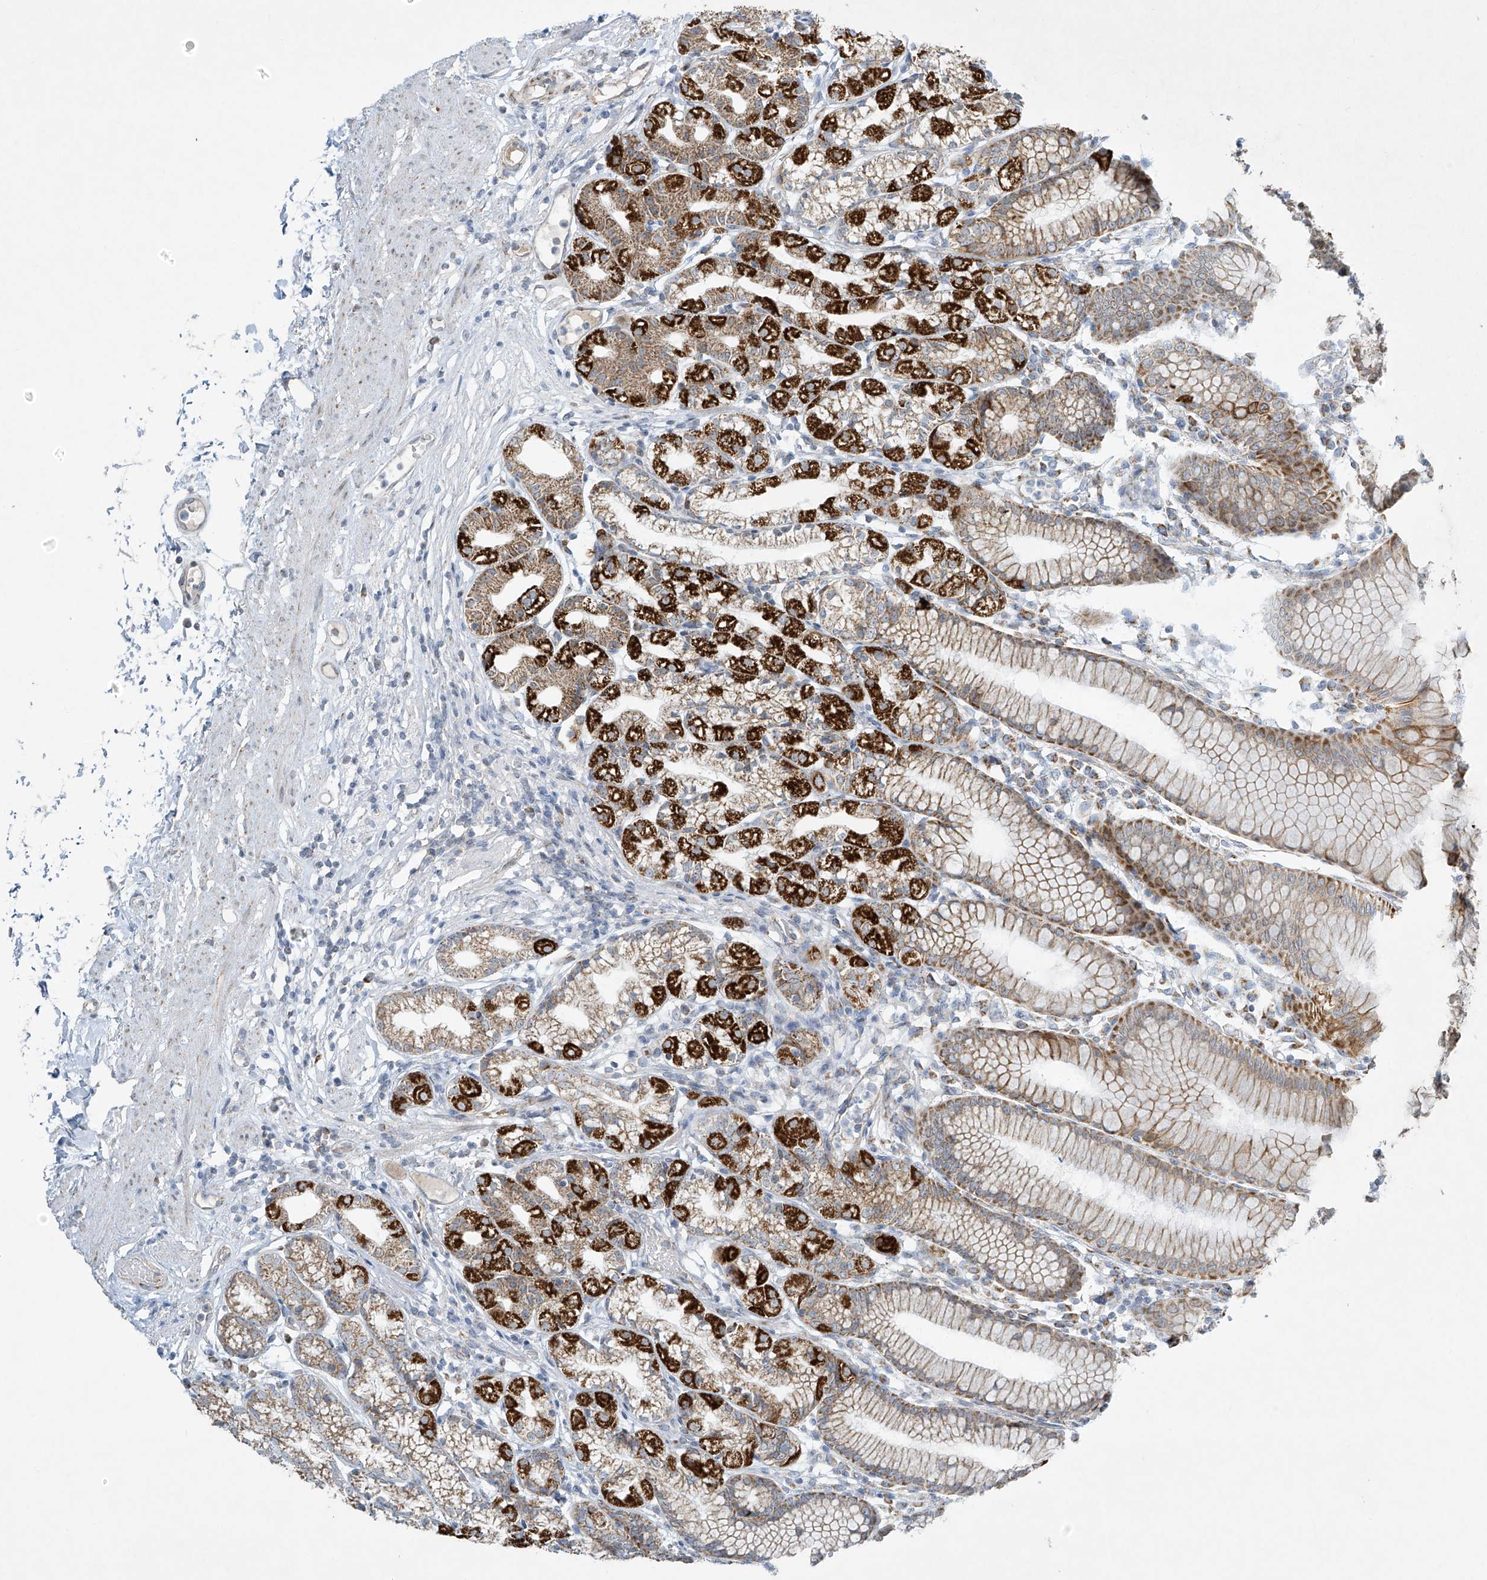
{"staining": {"intensity": "strong", "quantity": ">75%", "location": "cytoplasmic/membranous"}, "tissue": "stomach", "cell_type": "Glandular cells", "image_type": "normal", "snomed": [{"axis": "morphology", "description": "Normal tissue, NOS"}, {"axis": "topography", "description": "Stomach"}], "caption": "This is a photomicrograph of immunohistochemistry staining of unremarkable stomach, which shows strong expression in the cytoplasmic/membranous of glandular cells.", "gene": "SMDT1", "patient": {"sex": "female", "age": 57}}